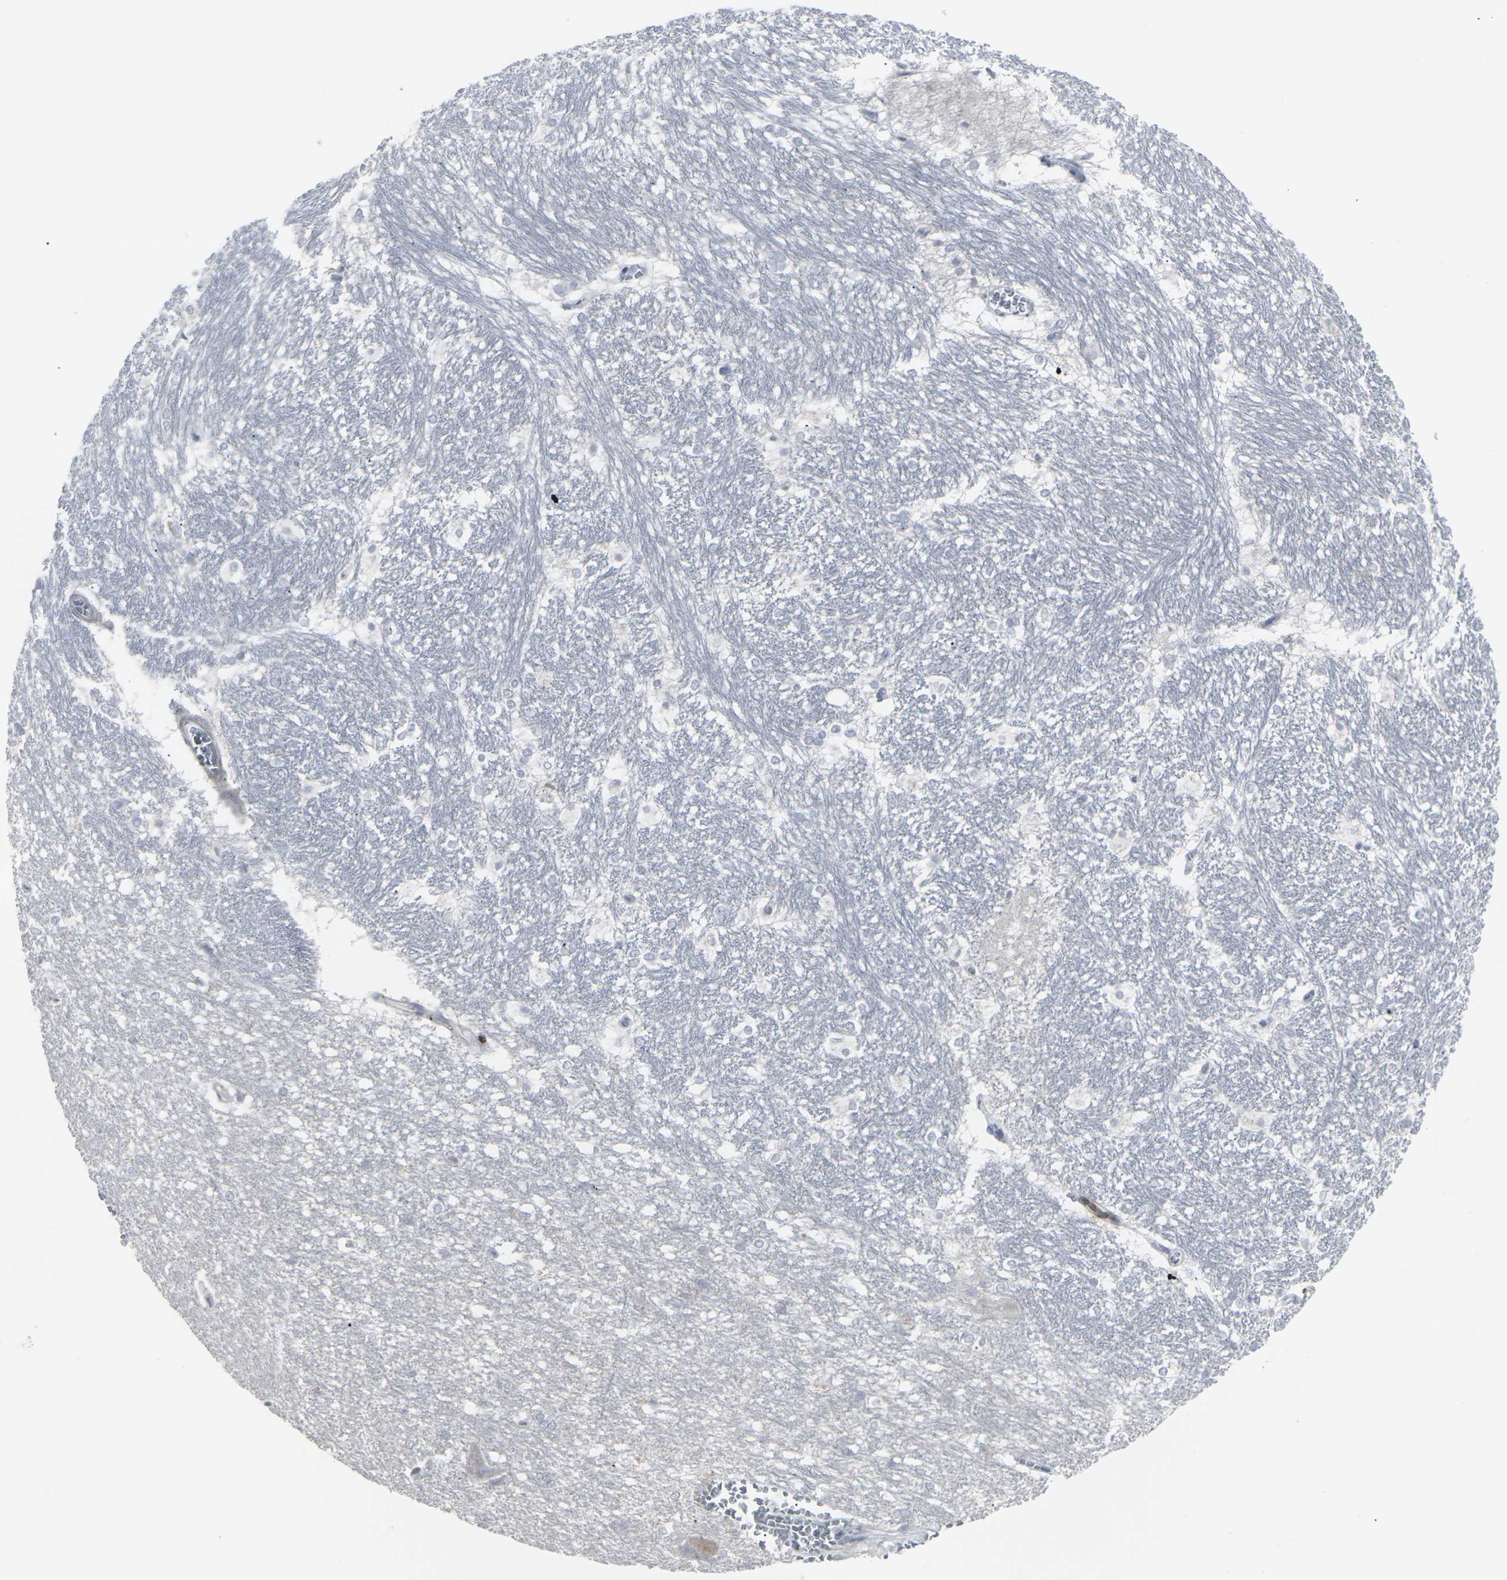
{"staining": {"intensity": "negative", "quantity": "none", "location": "none"}, "tissue": "hippocampus", "cell_type": "Glial cells", "image_type": "normal", "snomed": [{"axis": "morphology", "description": "Normal tissue, NOS"}, {"axis": "topography", "description": "Hippocampus"}], "caption": "Immunohistochemistry image of benign hippocampus: human hippocampus stained with DAB shows no significant protein staining in glial cells.", "gene": "APOBEC2", "patient": {"sex": "female", "age": 19}}